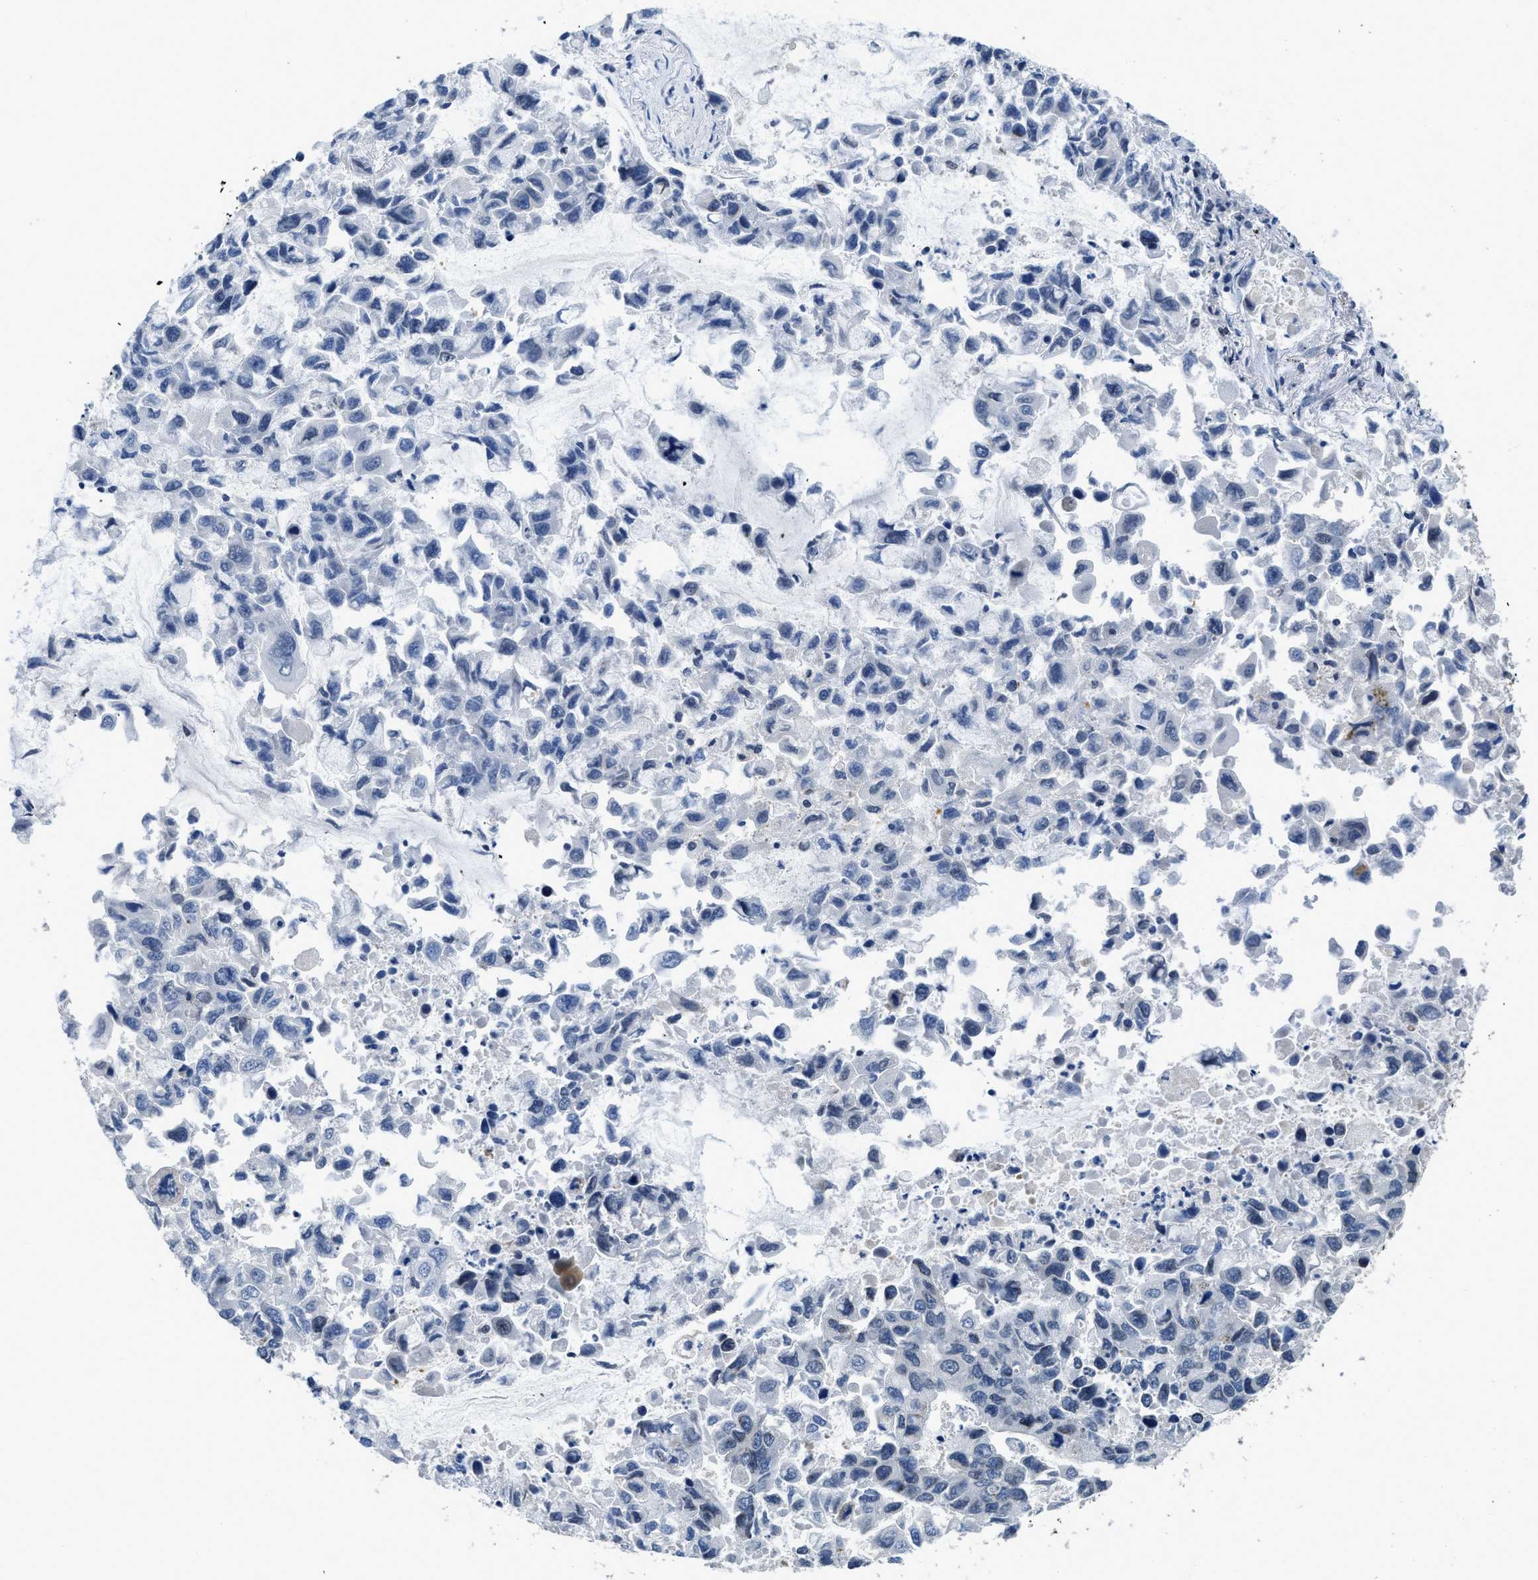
{"staining": {"intensity": "negative", "quantity": "none", "location": "none"}, "tissue": "lung cancer", "cell_type": "Tumor cells", "image_type": "cancer", "snomed": [{"axis": "morphology", "description": "Adenocarcinoma, NOS"}, {"axis": "topography", "description": "Lung"}], "caption": "There is no significant positivity in tumor cells of lung adenocarcinoma.", "gene": "TES", "patient": {"sex": "male", "age": 64}}